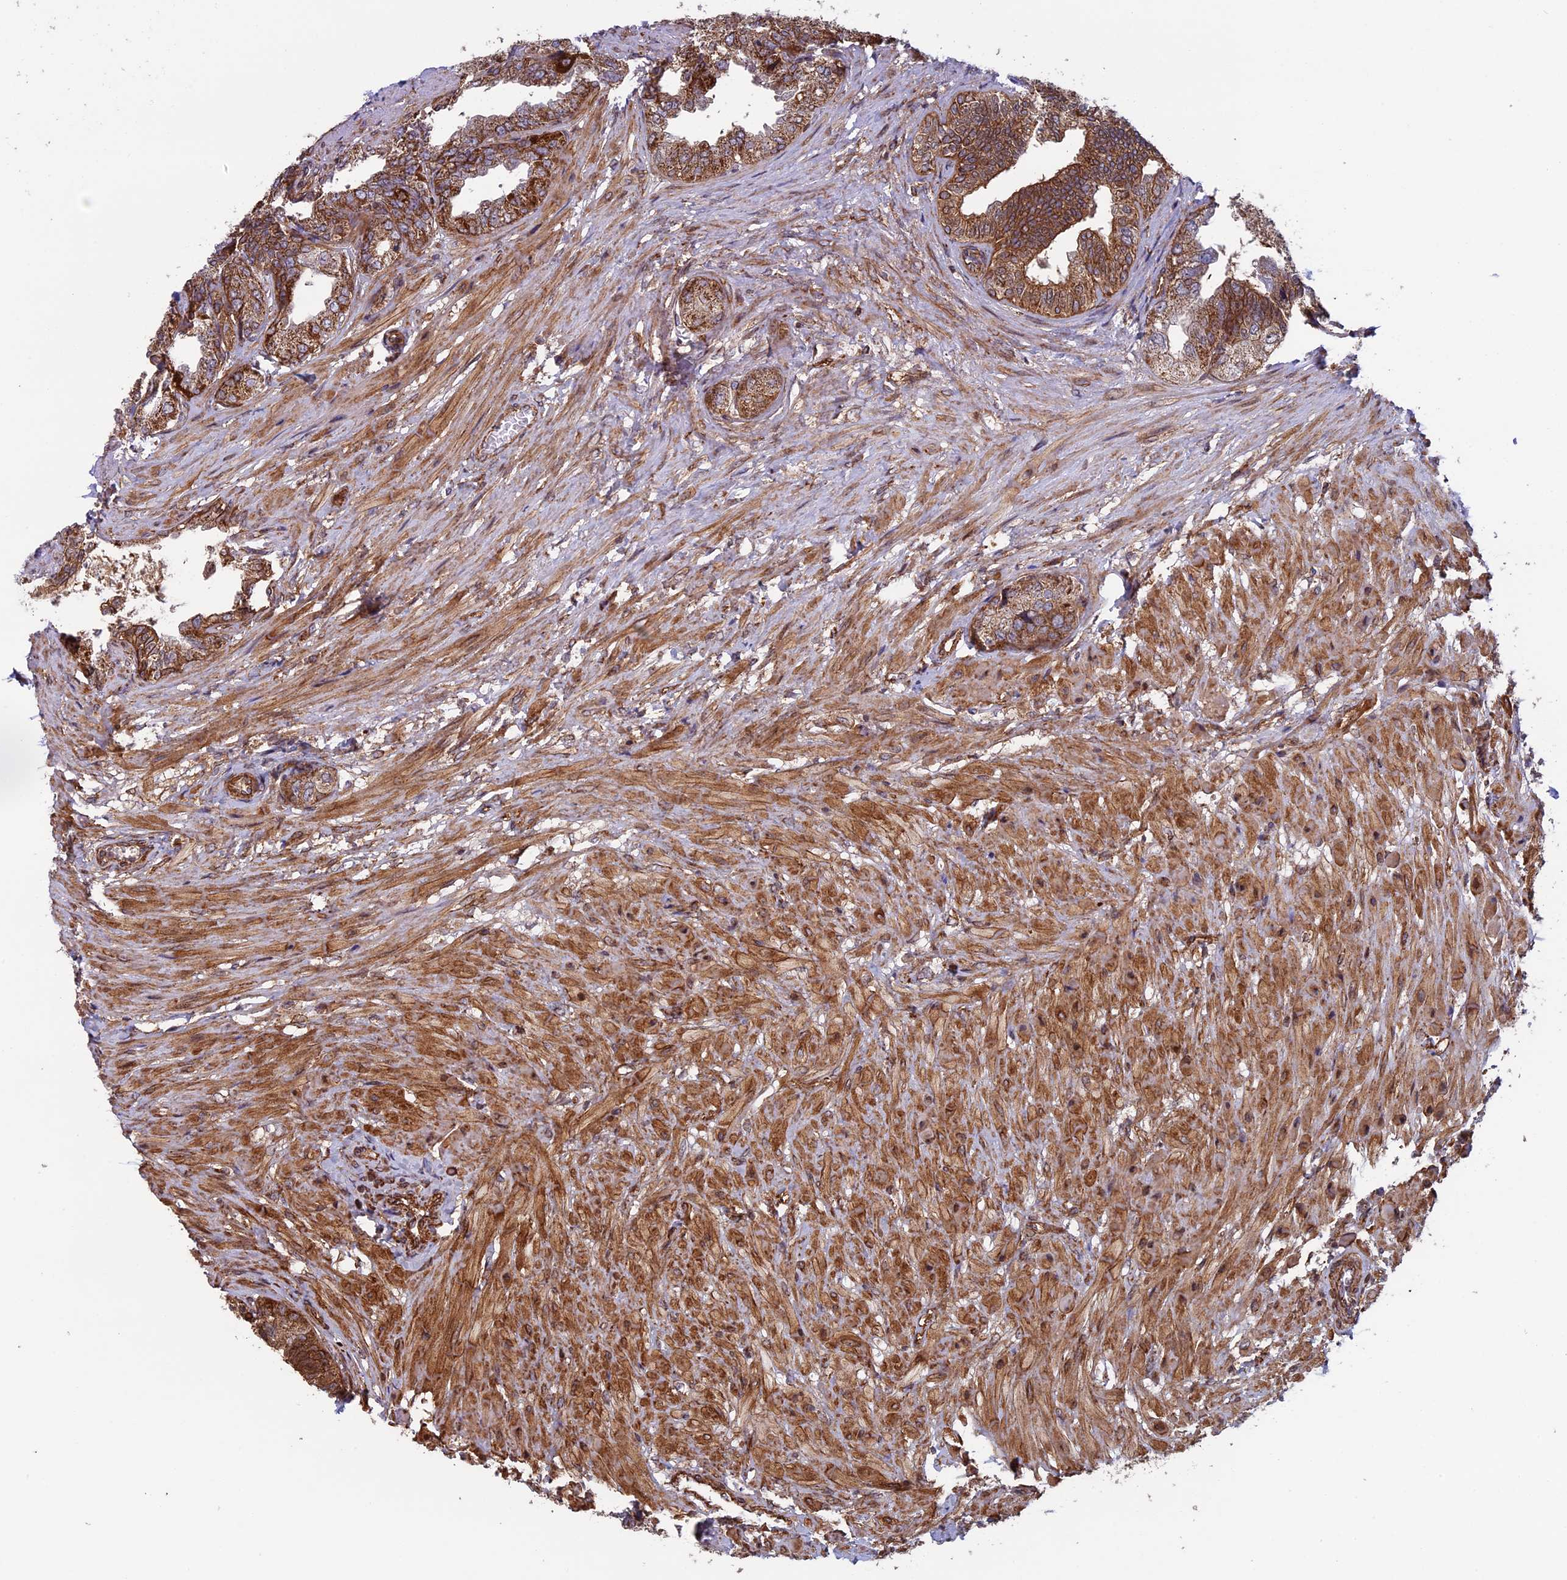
{"staining": {"intensity": "moderate", "quantity": ">75%", "location": "cytoplasmic/membranous"}, "tissue": "seminal vesicle", "cell_type": "Glandular cells", "image_type": "normal", "snomed": [{"axis": "morphology", "description": "Normal tissue, NOS"}, {"axis": "topography", "description": "Seminal veicle"}], "caption": "Protein expression analysis of unremarkable seminal vesicle exhibits moderate cytoplasmic/membranous staining in about >75% of glandular cells.", "gene": "CCDC8", "patient": {"sex": "male", "age": 63}}